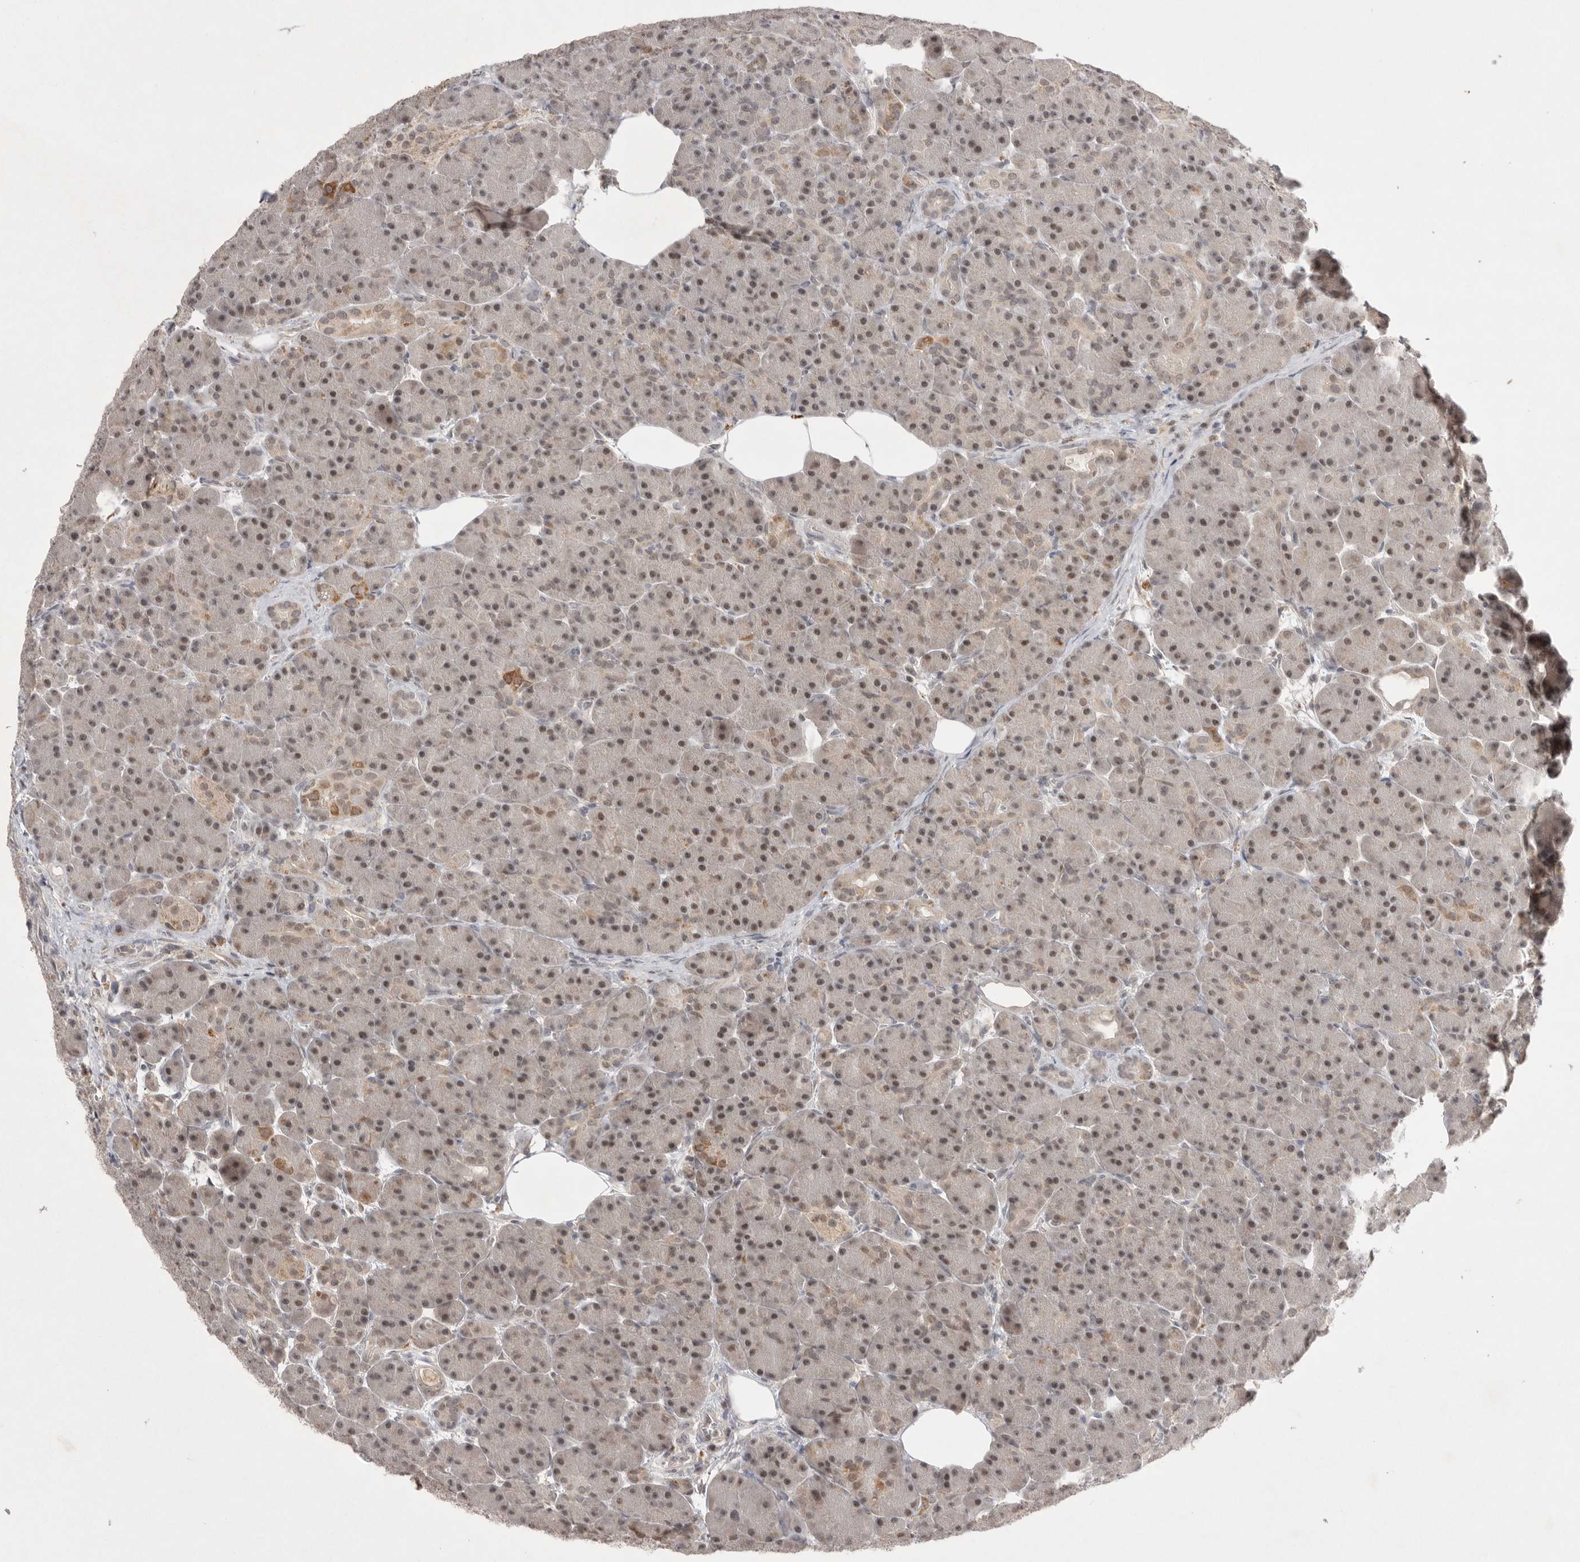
{"staining": {"intensity": "moderate", "quantity": ">75%", "location": "nuclear"}, "tissue": "pancreas", "cell_type": "Exocrine glandular cells", "image_type": "normal", "snomed": [{"axis": "morphology", "description": "Normal tissue, NOS"}, {"axis": "topography", "description": "Pancreas"}], "caption": "An IHC photomicrograph of unremarkable tissue is shown. Protein staining in brown highlights moderate nuclear positivity in pancreas within exocrine glandular cells.", "gene": "HUS1", "patient": {"sex": "male", "age": 63}}